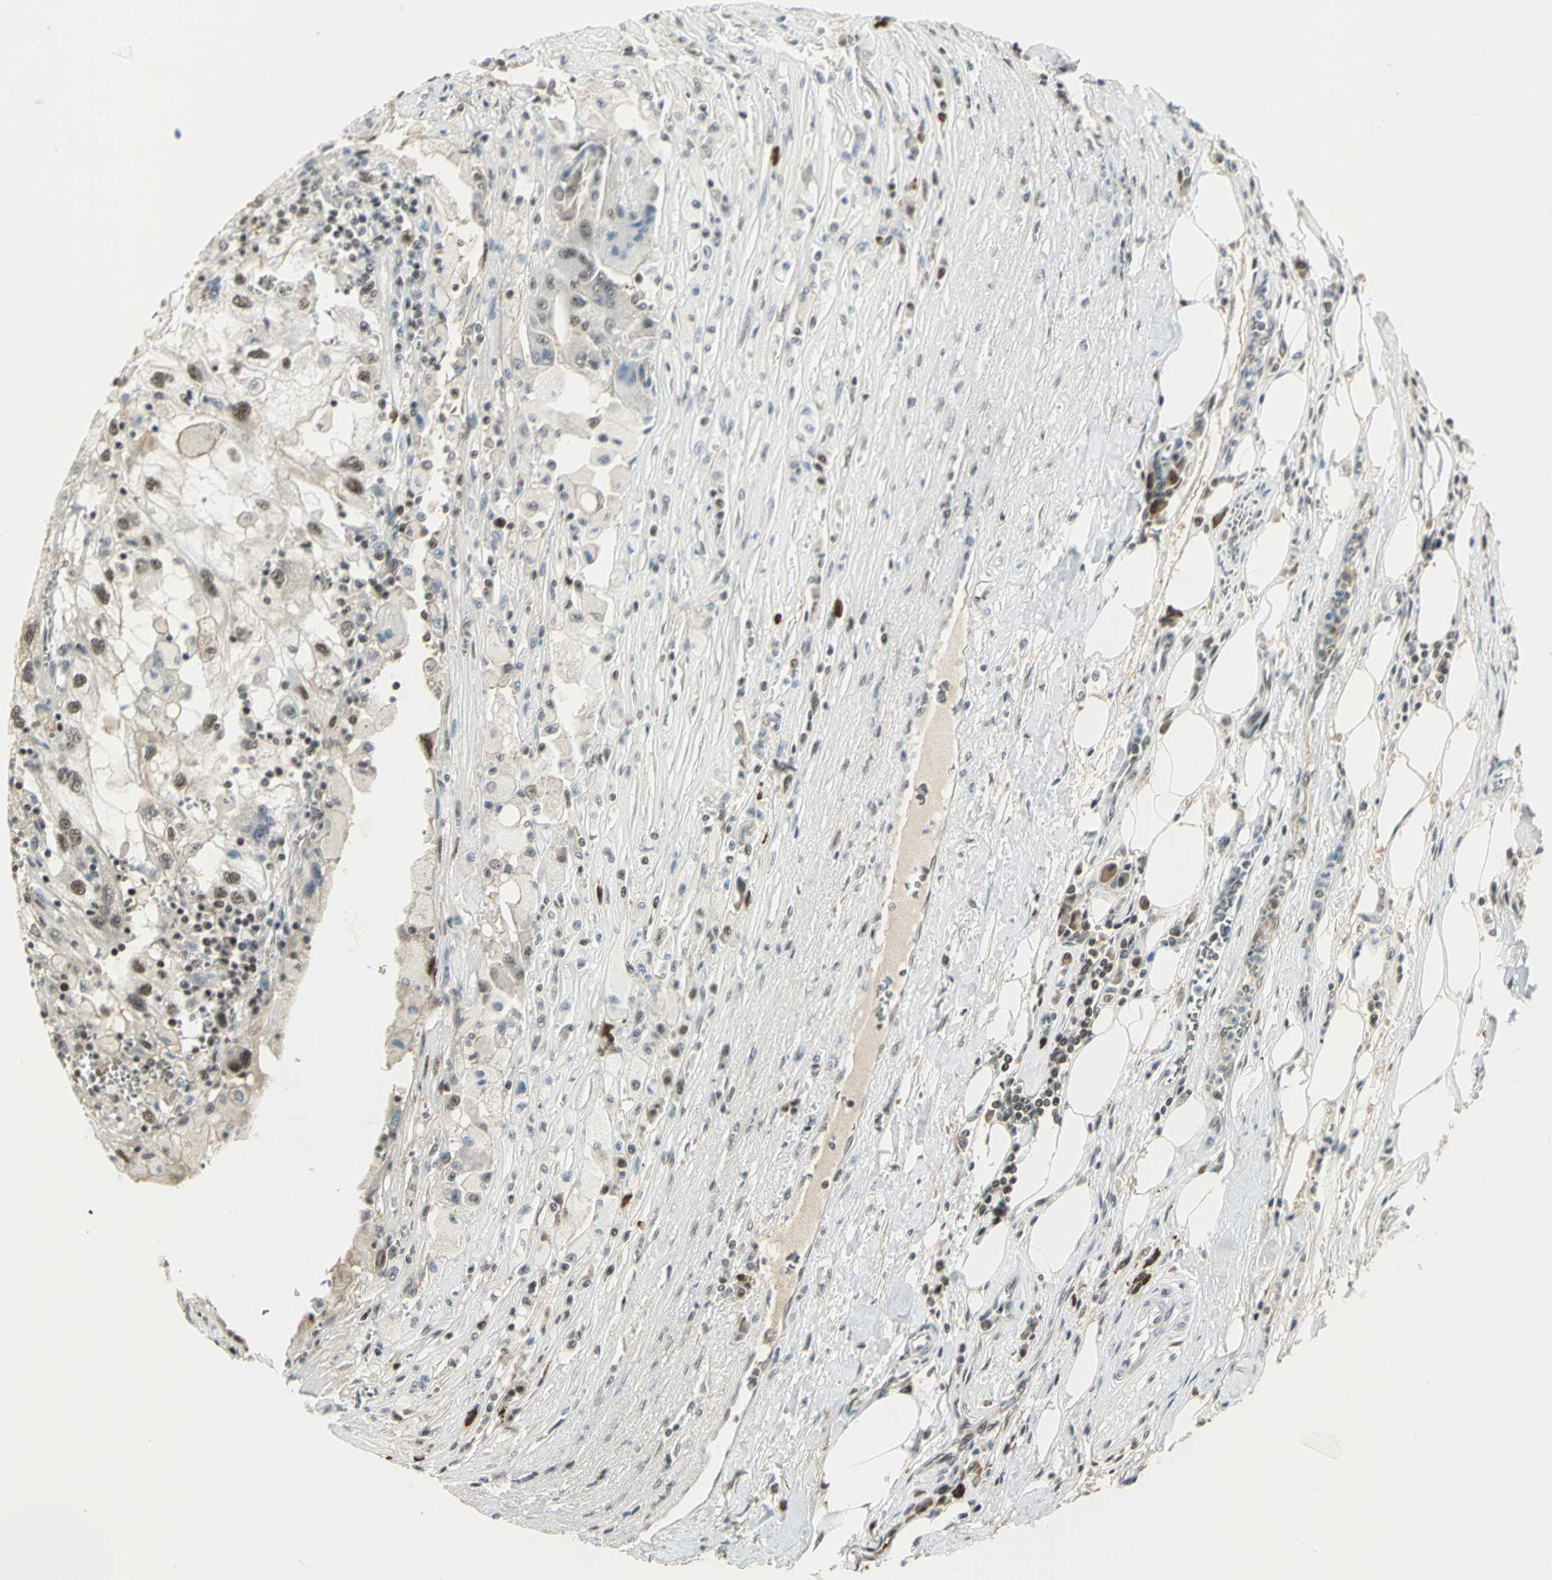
{"staining": {"intensity": "moderate", "quantity": ">75%", "location": "nuclear"}, "tissue": "renal cancer", "cell_type": "Tumor cells", "image_type": "cancer", "snomed": [{"axis": "morphology", "description": "Normal tissue, NOS"}, {"axis": "morphology", "description": "Adenocarcinoma, NOS"}, {"axis": "topography", "description": "Kidney"}], "caption": "Moderate nuclear positivity is present in about >75% of tumor cells in adenocarcinoma (renal).", "gene": "CCNT1", "patient": {"sex": "male", "age": 71}}